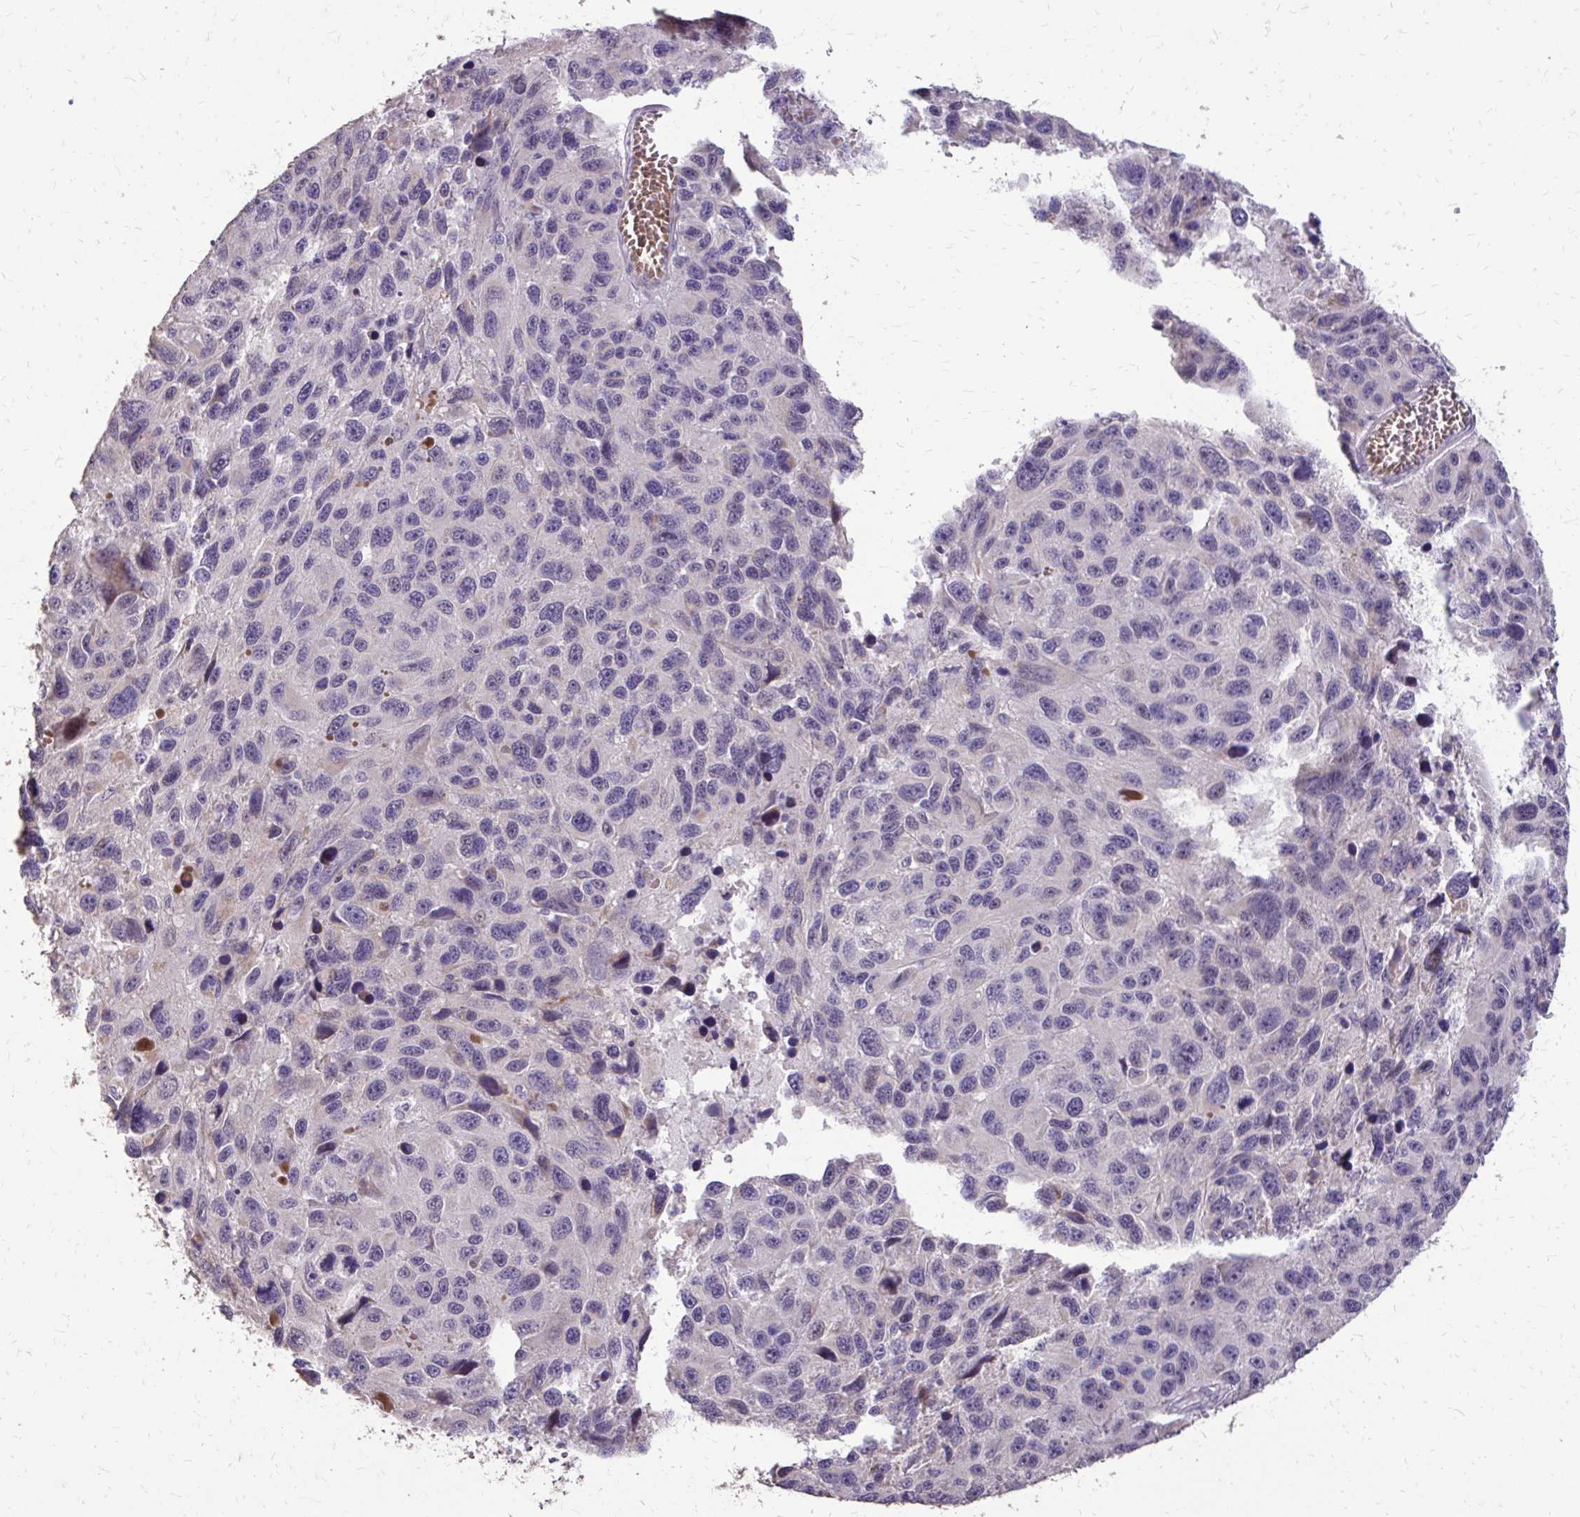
{"staining": {"intensity": "negative", "quantity": "none", "location": "none"}, "tissue": "melanoma", "cell_type": "Tumor cells", "image_type": "cancer", "snomed": [{"axis": "morphology", "description": "Malignant melanoma, NOS"}, {"axis": "topography", "description": "Skin"}], "caption": "DAB (3,3'-diaminobenzidine) immunohistochemical staining of human melanoma exhibits no significant positivity in tumor cells.", "gene": "MYORG", "patient": {"sex": "male", "age": 53}}